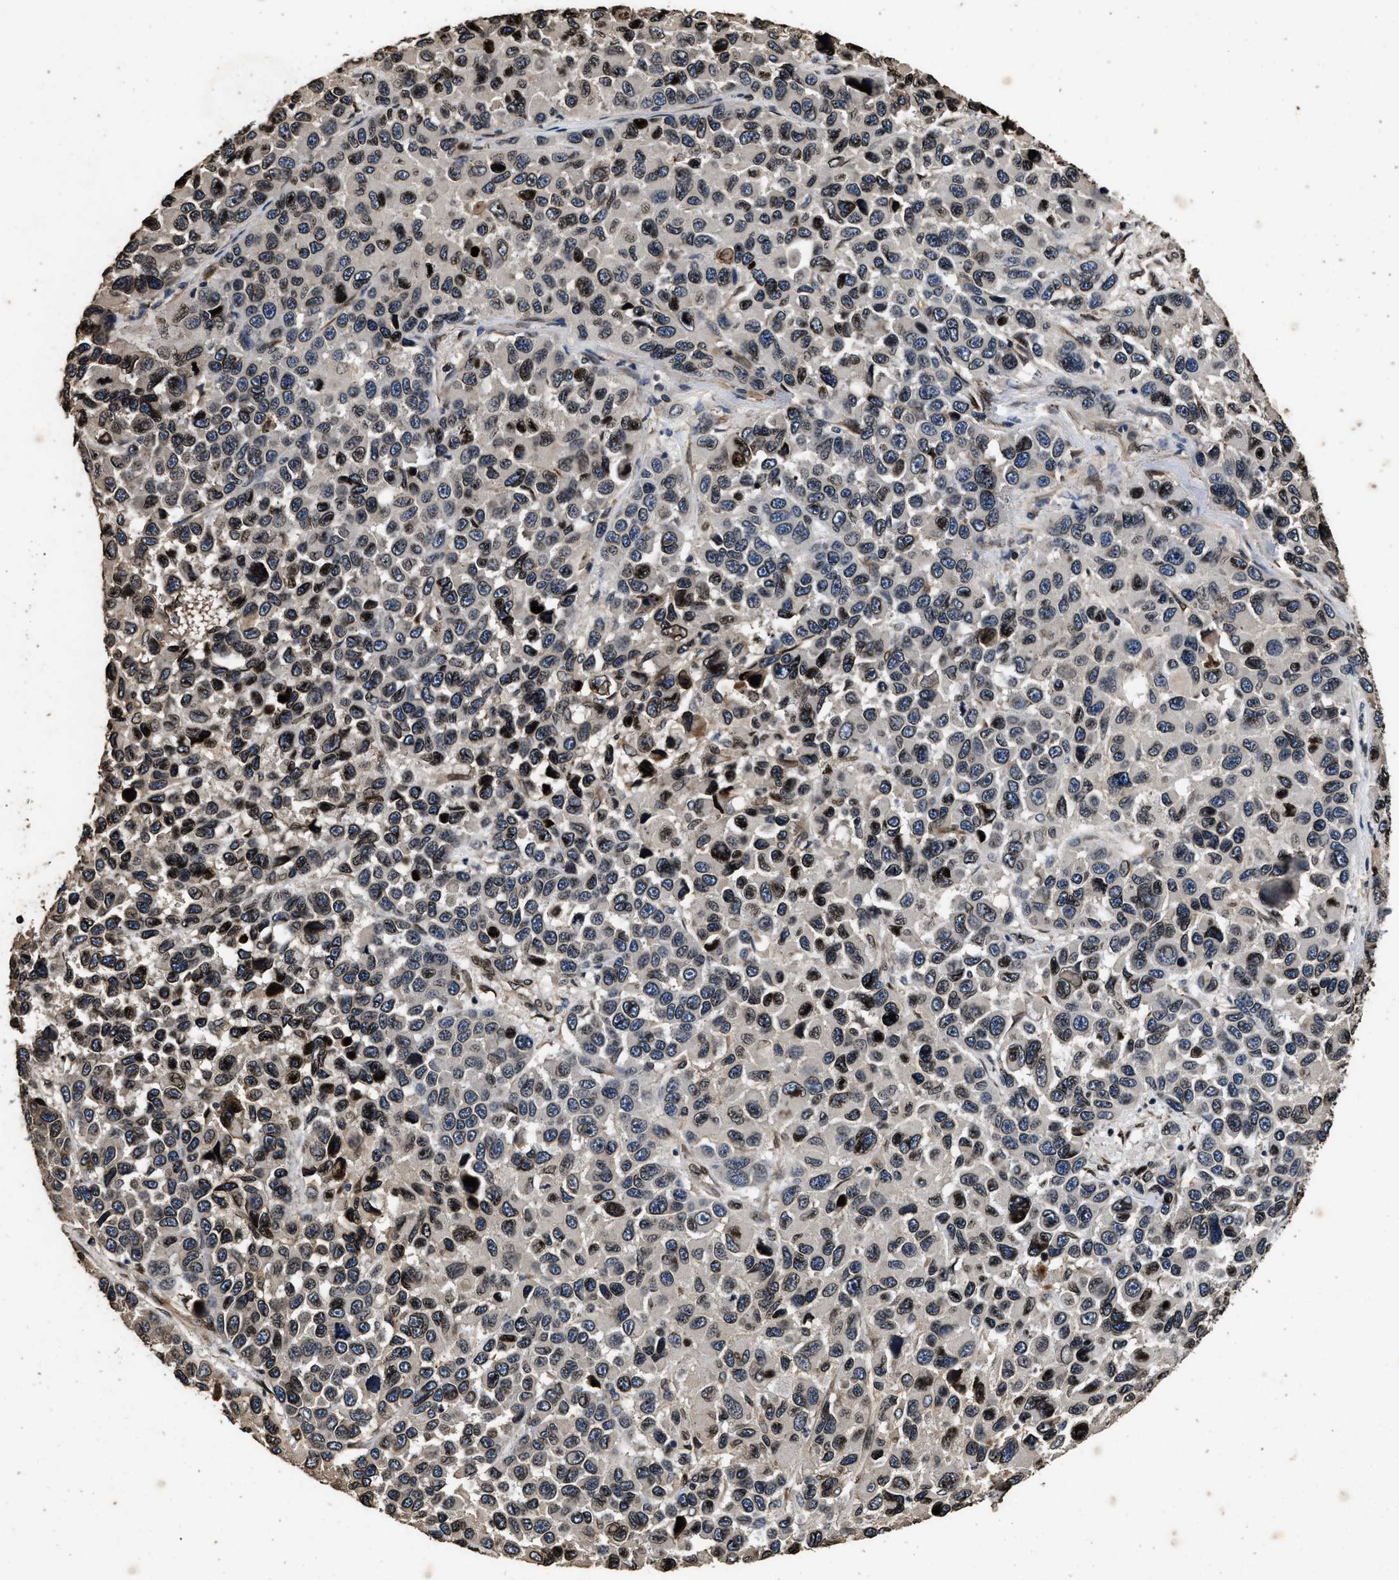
{"staining": {"intensity": "strong", "quantity": "25%-75%", "location": "nuclear"}, "tissue": "melanoma", "cell_type": "Tumor cells", "image_type": "cancer", "snomed": [{"axis": "morphology", "description": "Malignant melanoma, NOS"}, {"axis": "topography", "description": "Skin"}], "caption": "Malignant melanoma was stained to show a protein in brown. There is high levels of strong nuclear expression in about 25%-75% of tumor cells. (Stains: DAB (3,3'-diaminobenzidine) in brown, nuclei in blue, Microscopy: brightfield microscopy at high magnification).", "gene": "ACCS", "patient": {"sex": "male", "age": 53}}